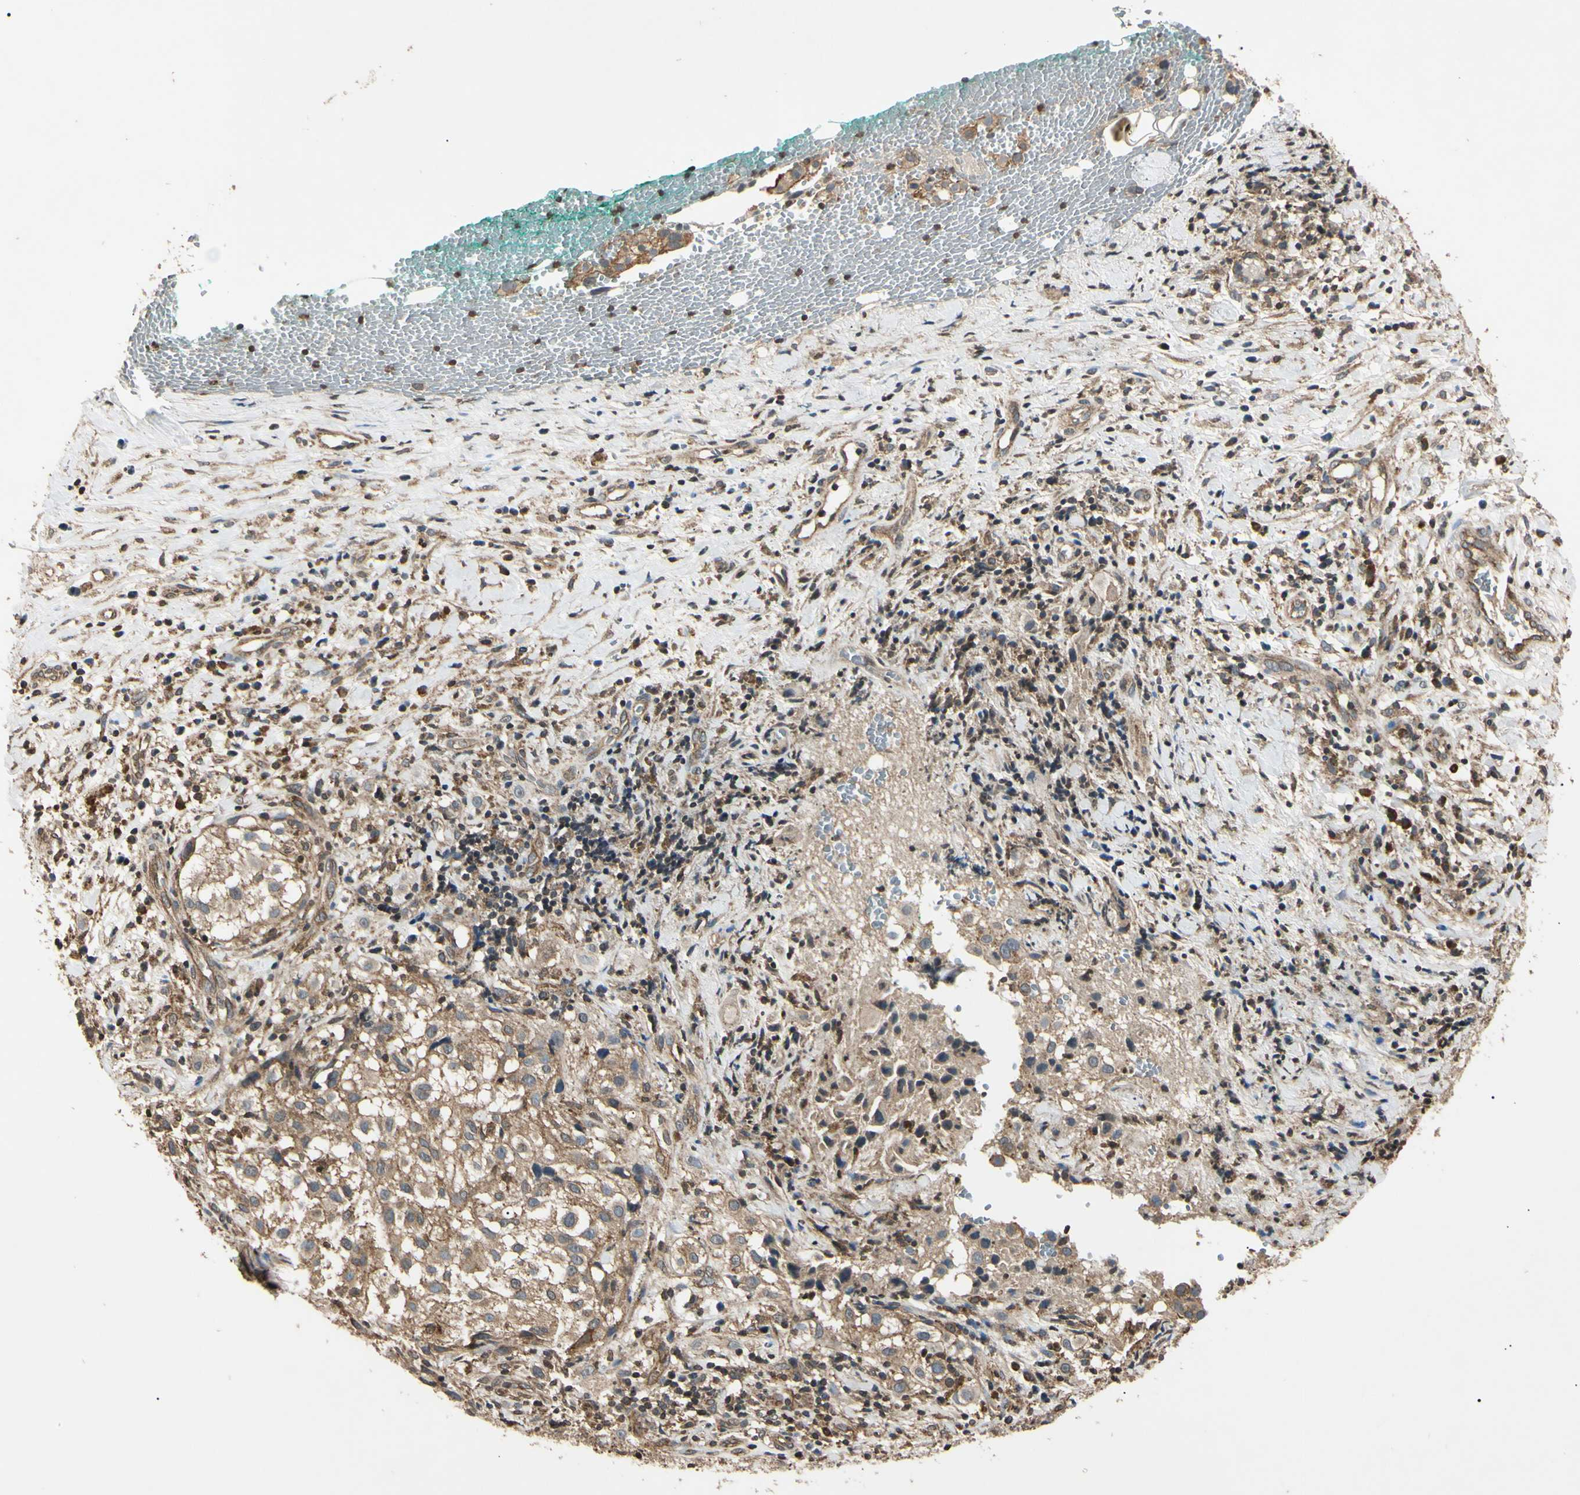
{"staining": {"intensity": "moderate", "quantity": "25%-75%", "location": "cytoplasmic/membranous"}, "tissue": "melanoma", "cell_type": "Tumor cells", "image_type": "cancer", "snomed": [{"axis": "morphology", "description": "Necrosis, NOS"}, {"axis": "morphology", "description": "Malignant melanoma, NOS"}, {"axis": "topography", "description": "Skin"}], "caption": "Malignant melanoma stained with a brown dye demonstrates moderate cytoplasmic/membranous positive staining in about 25%-75% of tumor cells.", "gene": "EPN1", "patient": {"sex": "female", "age": 87}}